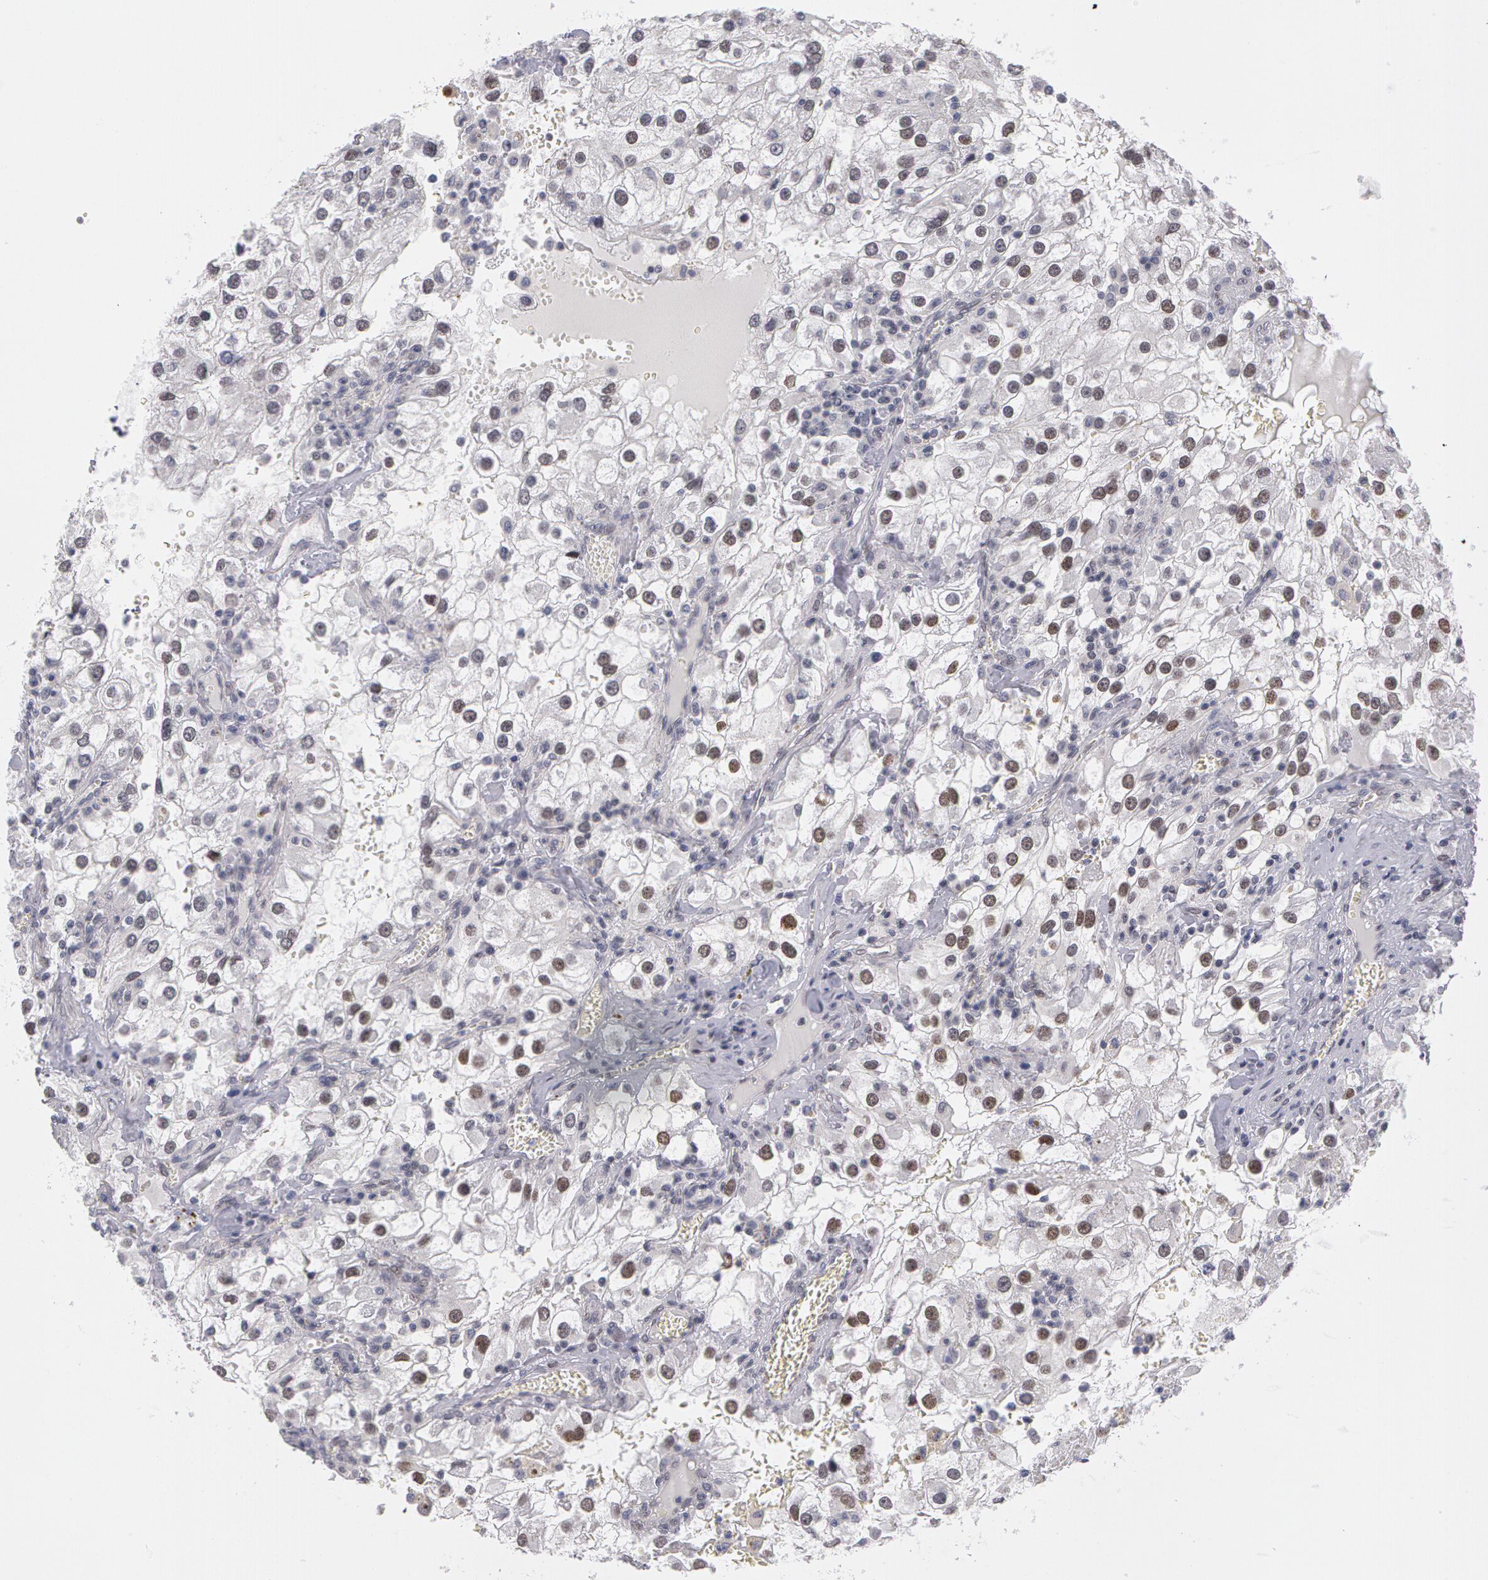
{"staining": {"intensity": "weak", "quantity": "<25%", "location": "nuclear"}, "tissue": "renal cancer", "cell_type": "Tumor cells", "image_type": "cancer", "snomed": [{"axis": "morphology", "description": "Adenocarcinoma, NOS"}, {"axis": "topography", "description": "Kidney"}], "caption": "IHC image of neoplastic tissue: renal adenocarcinoma stained with DAB exhibits no significant protein staining in tumor cells.", "gene": "PRICKLE1", "patient": {"sex": "female", "age": 52}}